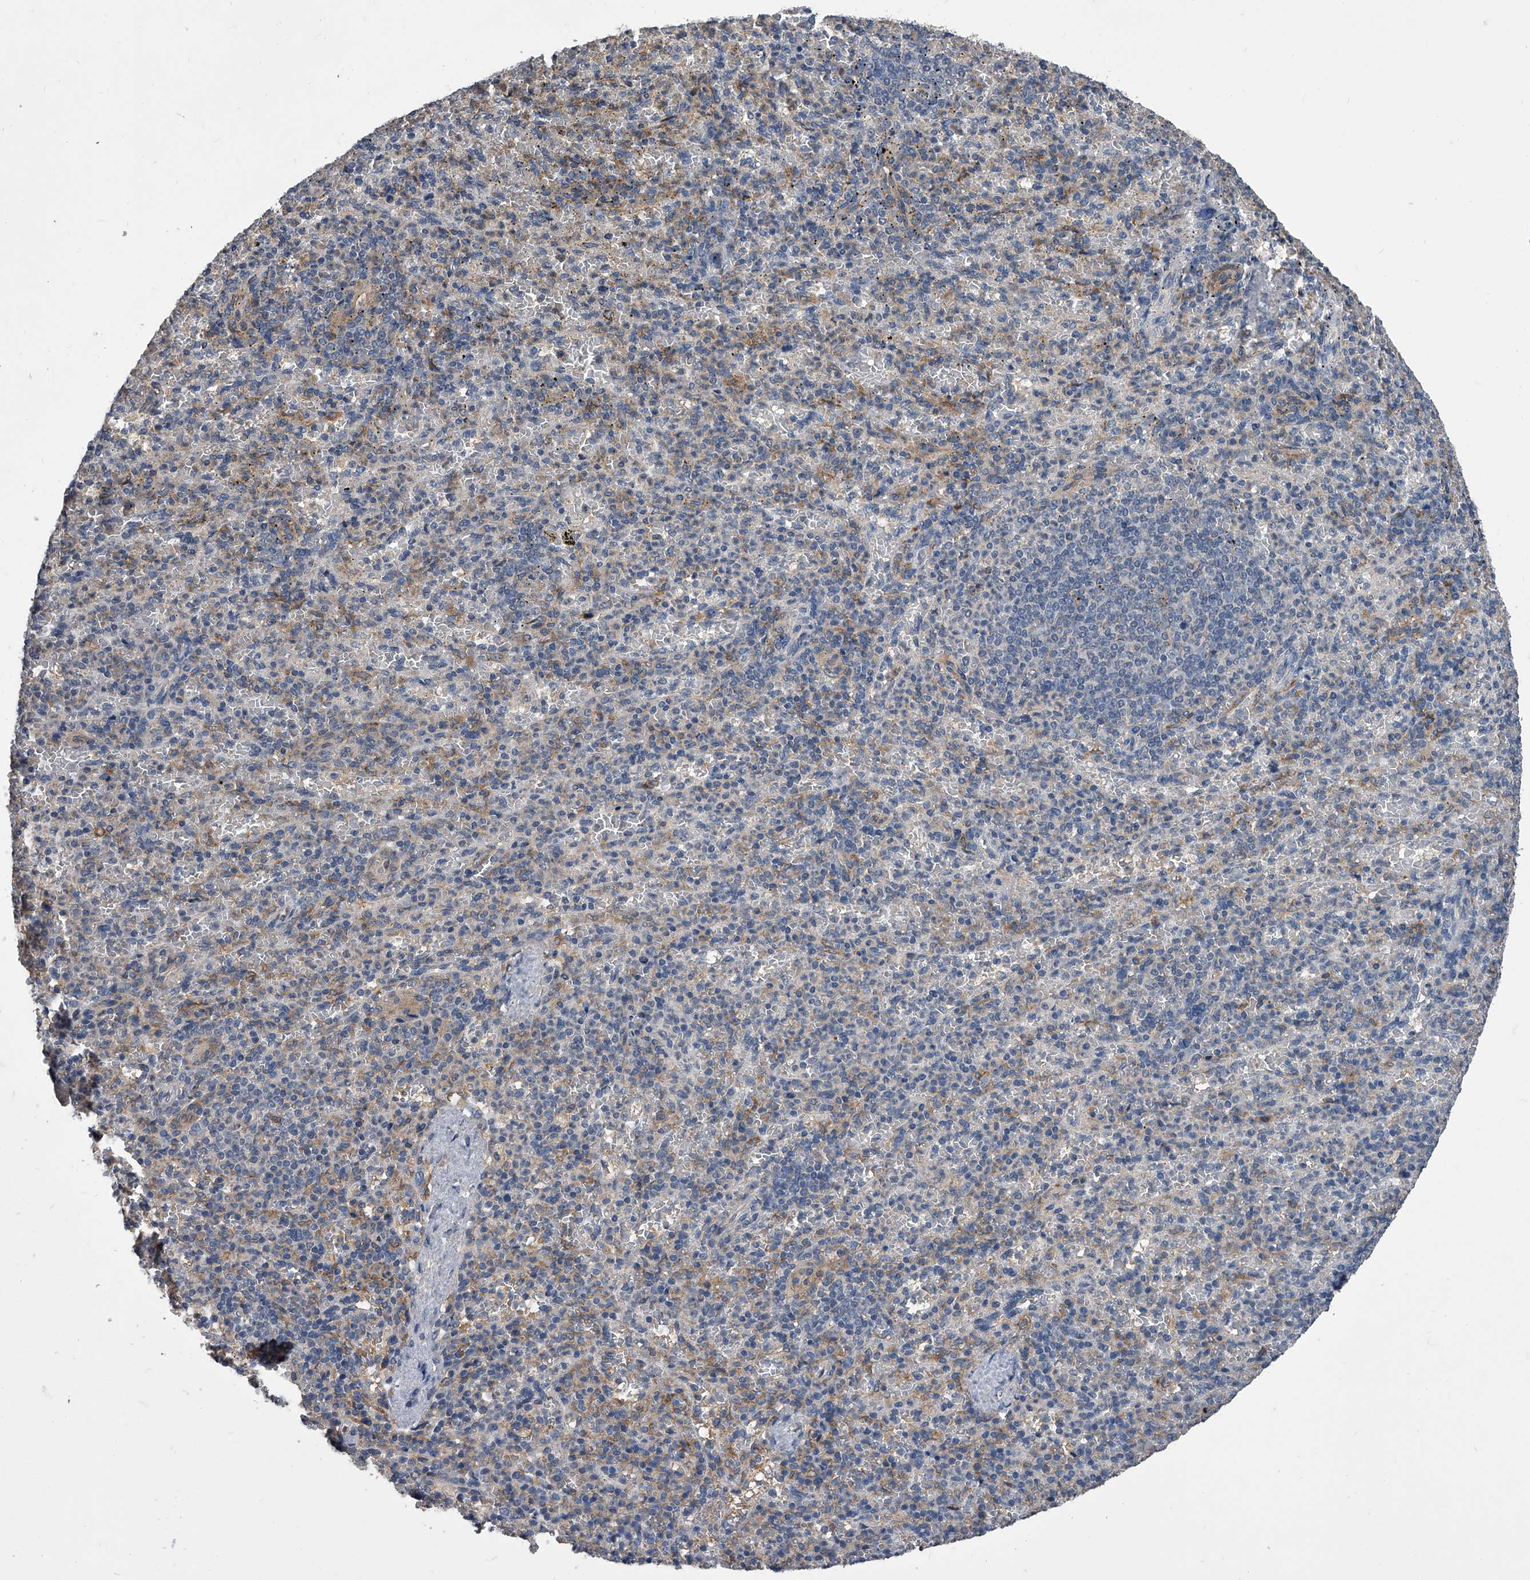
{"staining": {"intensity": "negative", "quantity": "none", "location": "none"}, "tissue": "spleen", "cell_type": "Cells in red pulp", "image_type": "normal", "snomed": [{"axis": "morphology", "description": "Normal tissue, NOS"}, {"axis": "topography", "description": "Spleen"}], "caption": "IHC of unremarkable spleen demonstrates no expression in cells in red pulp. The staining is performed using DAB brown chromogen with nuclei counter-stained in using hematoxylin.", "gene": "MAP4K3", "patient": {"sex": "female", "age": 74}}